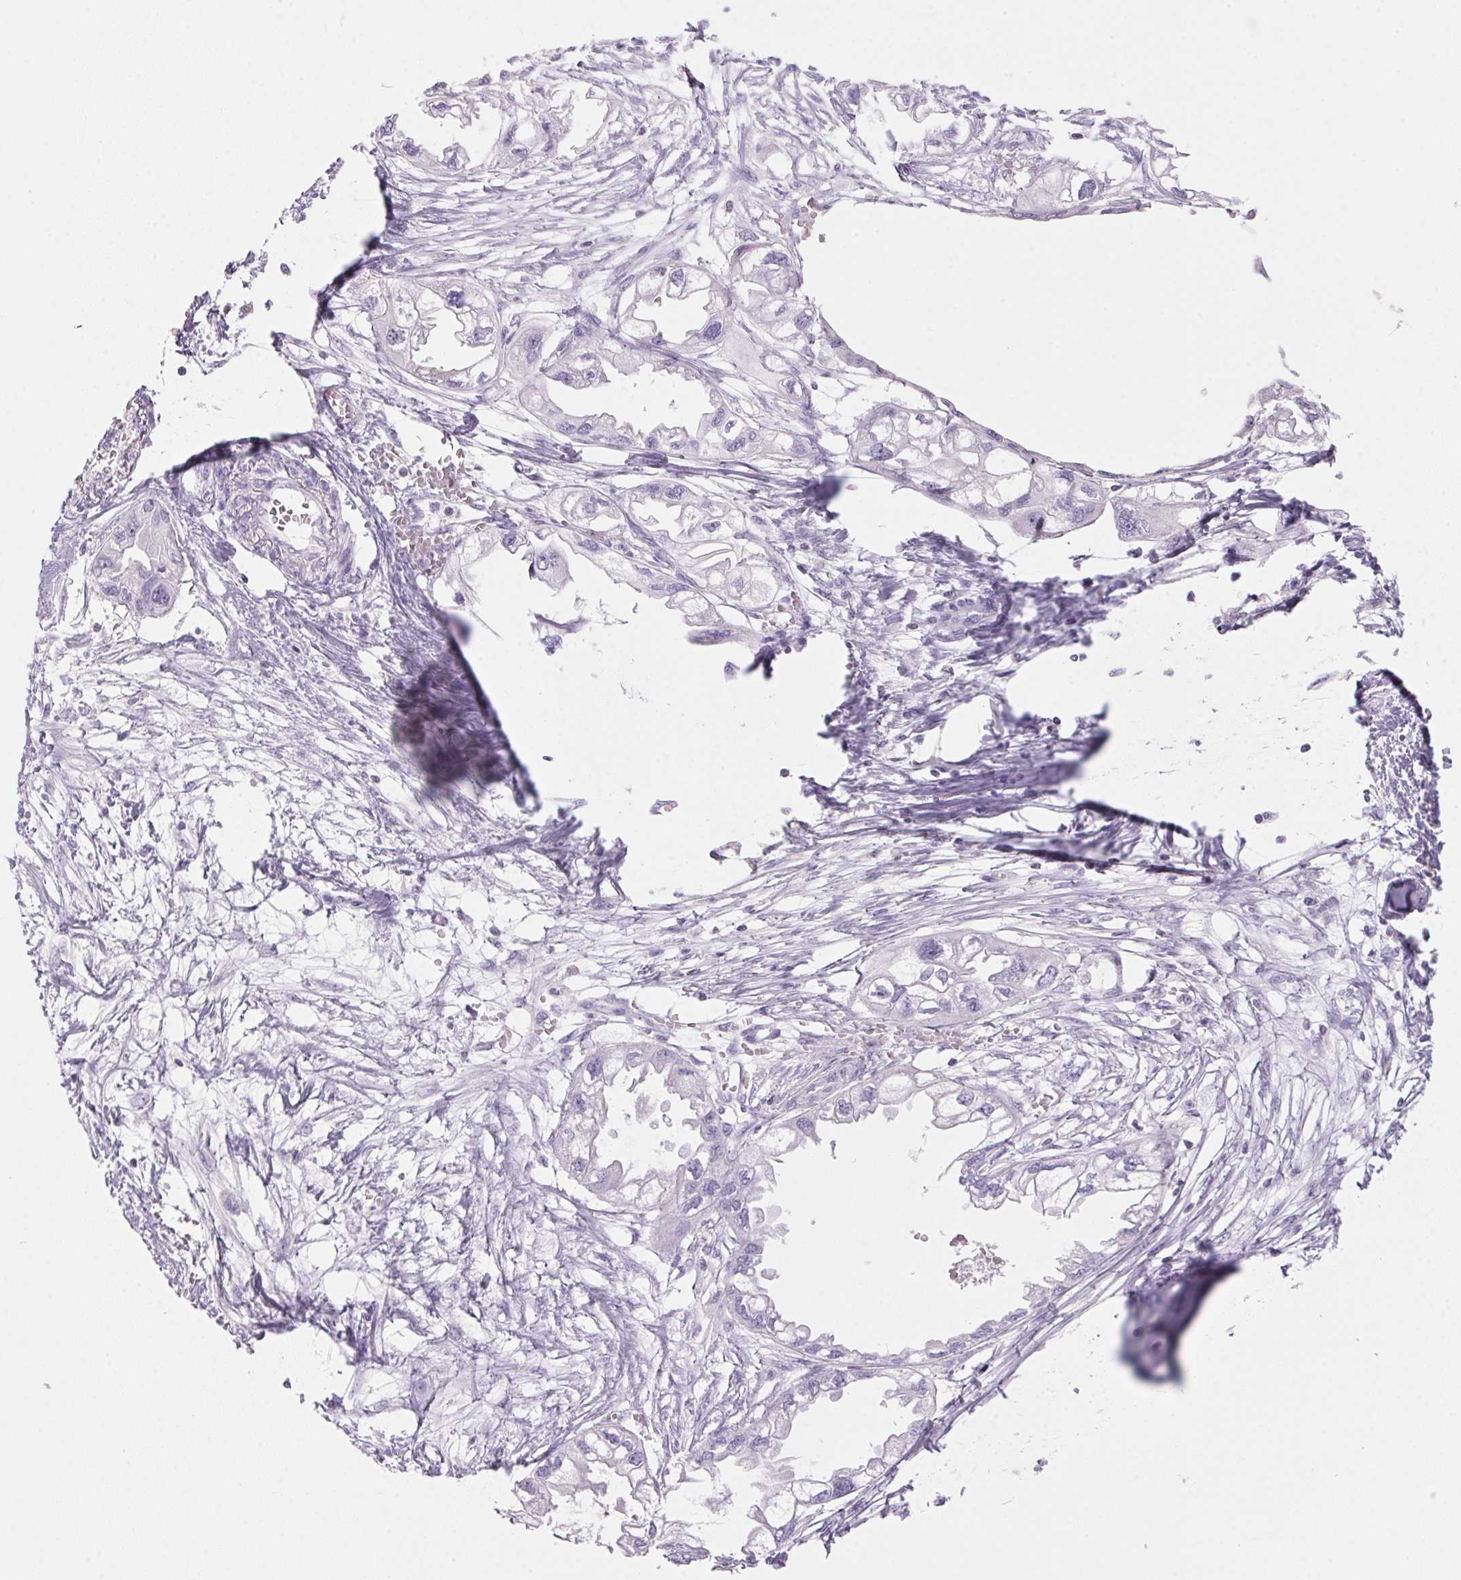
{"staining": {"intensity": "negative", "quantity": "none", "location": "none"}, "tissue": "endometrial cancer", "cell_type": "Tumor cells", "image_type": "cancer", "snomed": [{"axis": "morphology", "description": "Adenocarcinoma, NOS"}, {"axis": "morphology", "description": "Adenocarcinoma, metastatic, NOS"}, {"axis": "topography", "description": "Adipose tissue"}, {"axis": "topography", "description": "Endometrium"}], "caption": "Human endometrial cancer (metastatic adenocarcinoma) stained for a protein using immunohistochemistry (IHC) exhibits no staining in tumor cells.", "gene": "S100A2", "patient": {"sex": "female", "age": 67}}